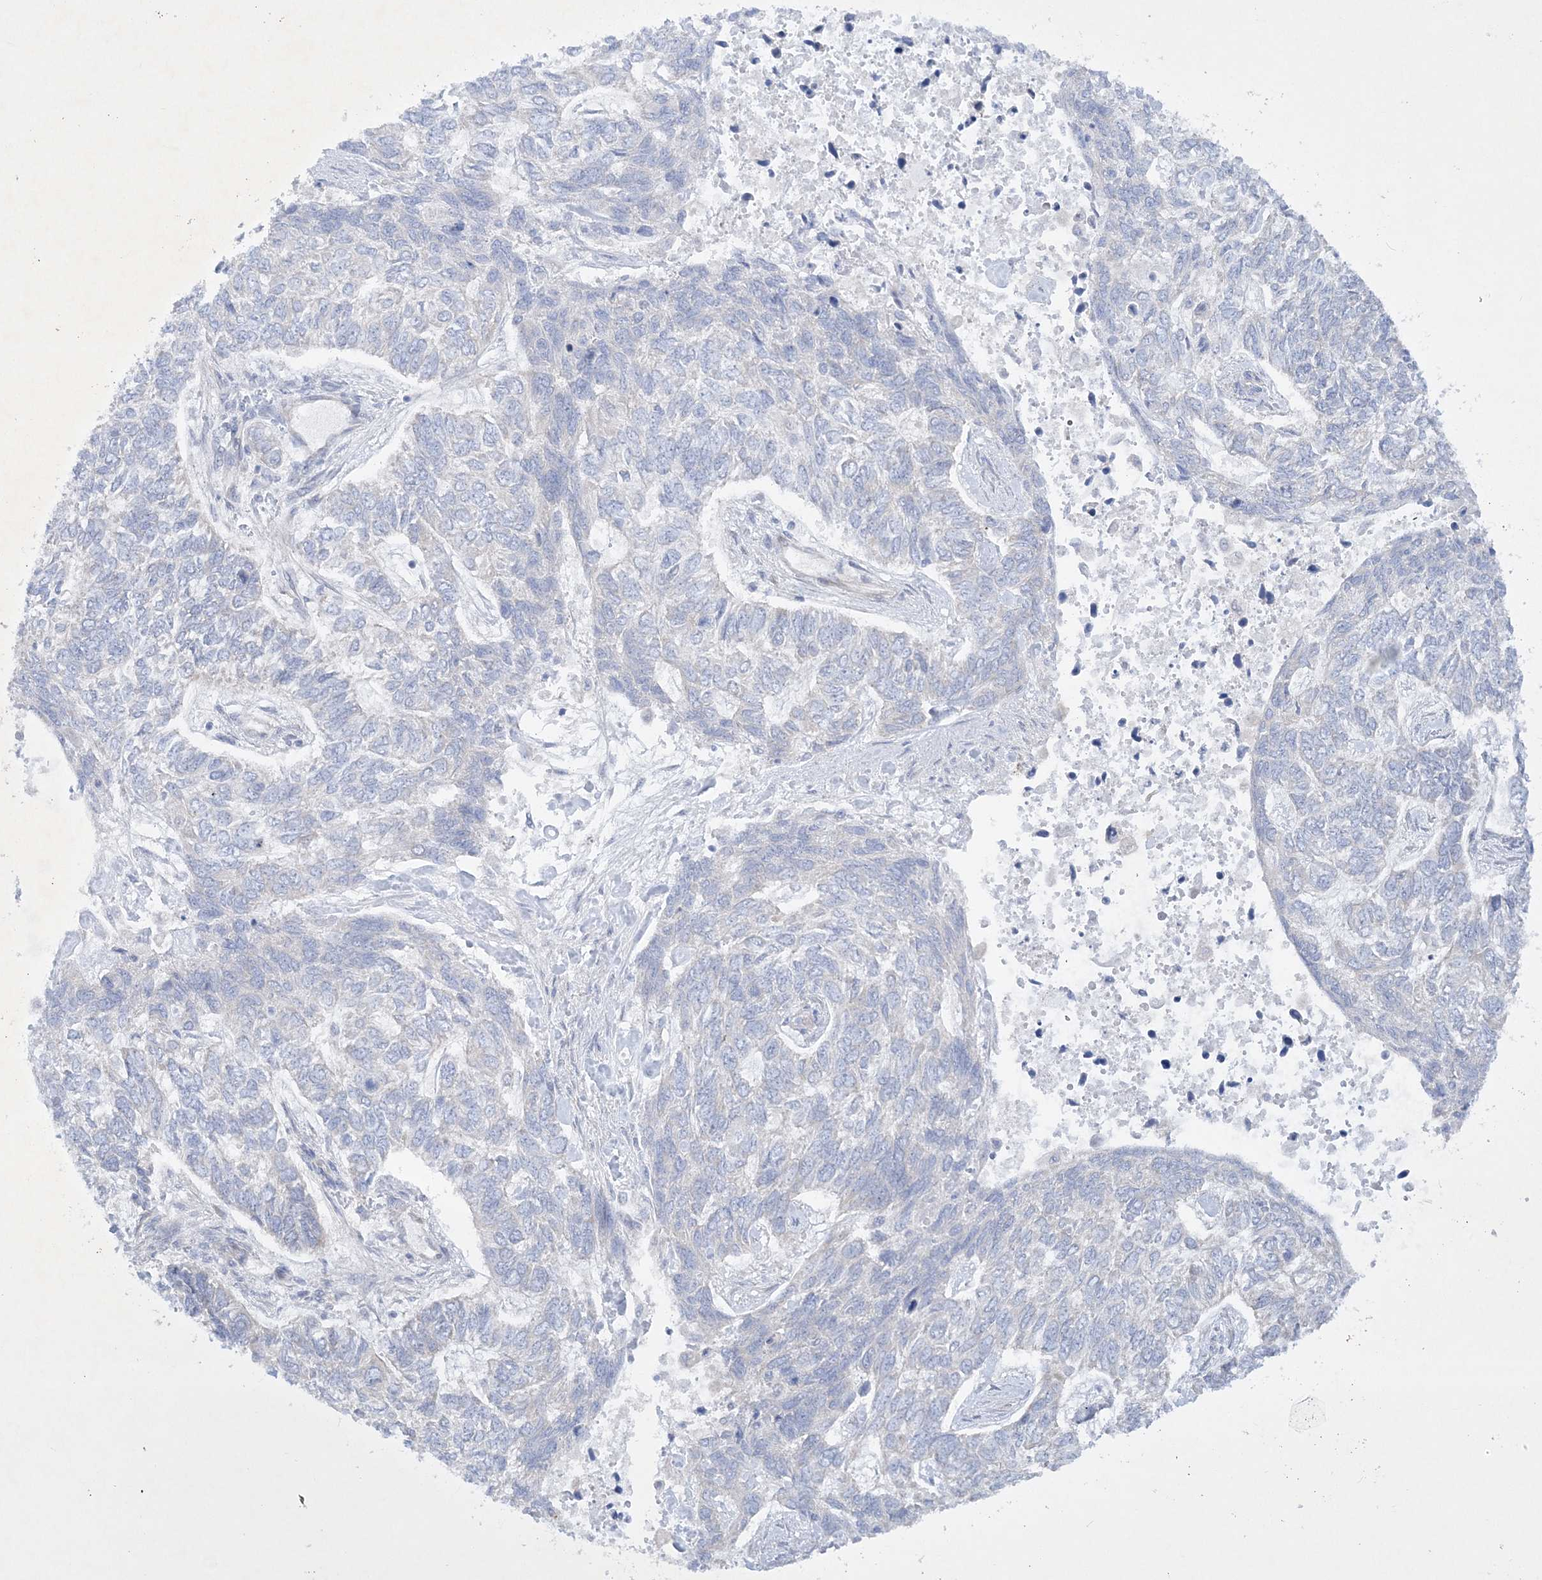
{"staining": {"intensity": "negative", "quantity": "none", "location": "none"}, "tissue": "skin cancer", "cell_type": "Tumor cells", "image_type": "cancer", "snomed": [{"axis": "morphology", "description": "Basal cell carcinoma"}, {"axis": "topography", "description": "Skin"}], "caption": "Immunohistochemistry photomicrograph of human skin cancer (basal cell carcinoma) stained for a protein (brown), which reveals no expression in tumor cells. (DAB immunohistochemistry, high magnification).", "gene": "FARSB", "patient": {"sex": "female", "age": 65}}